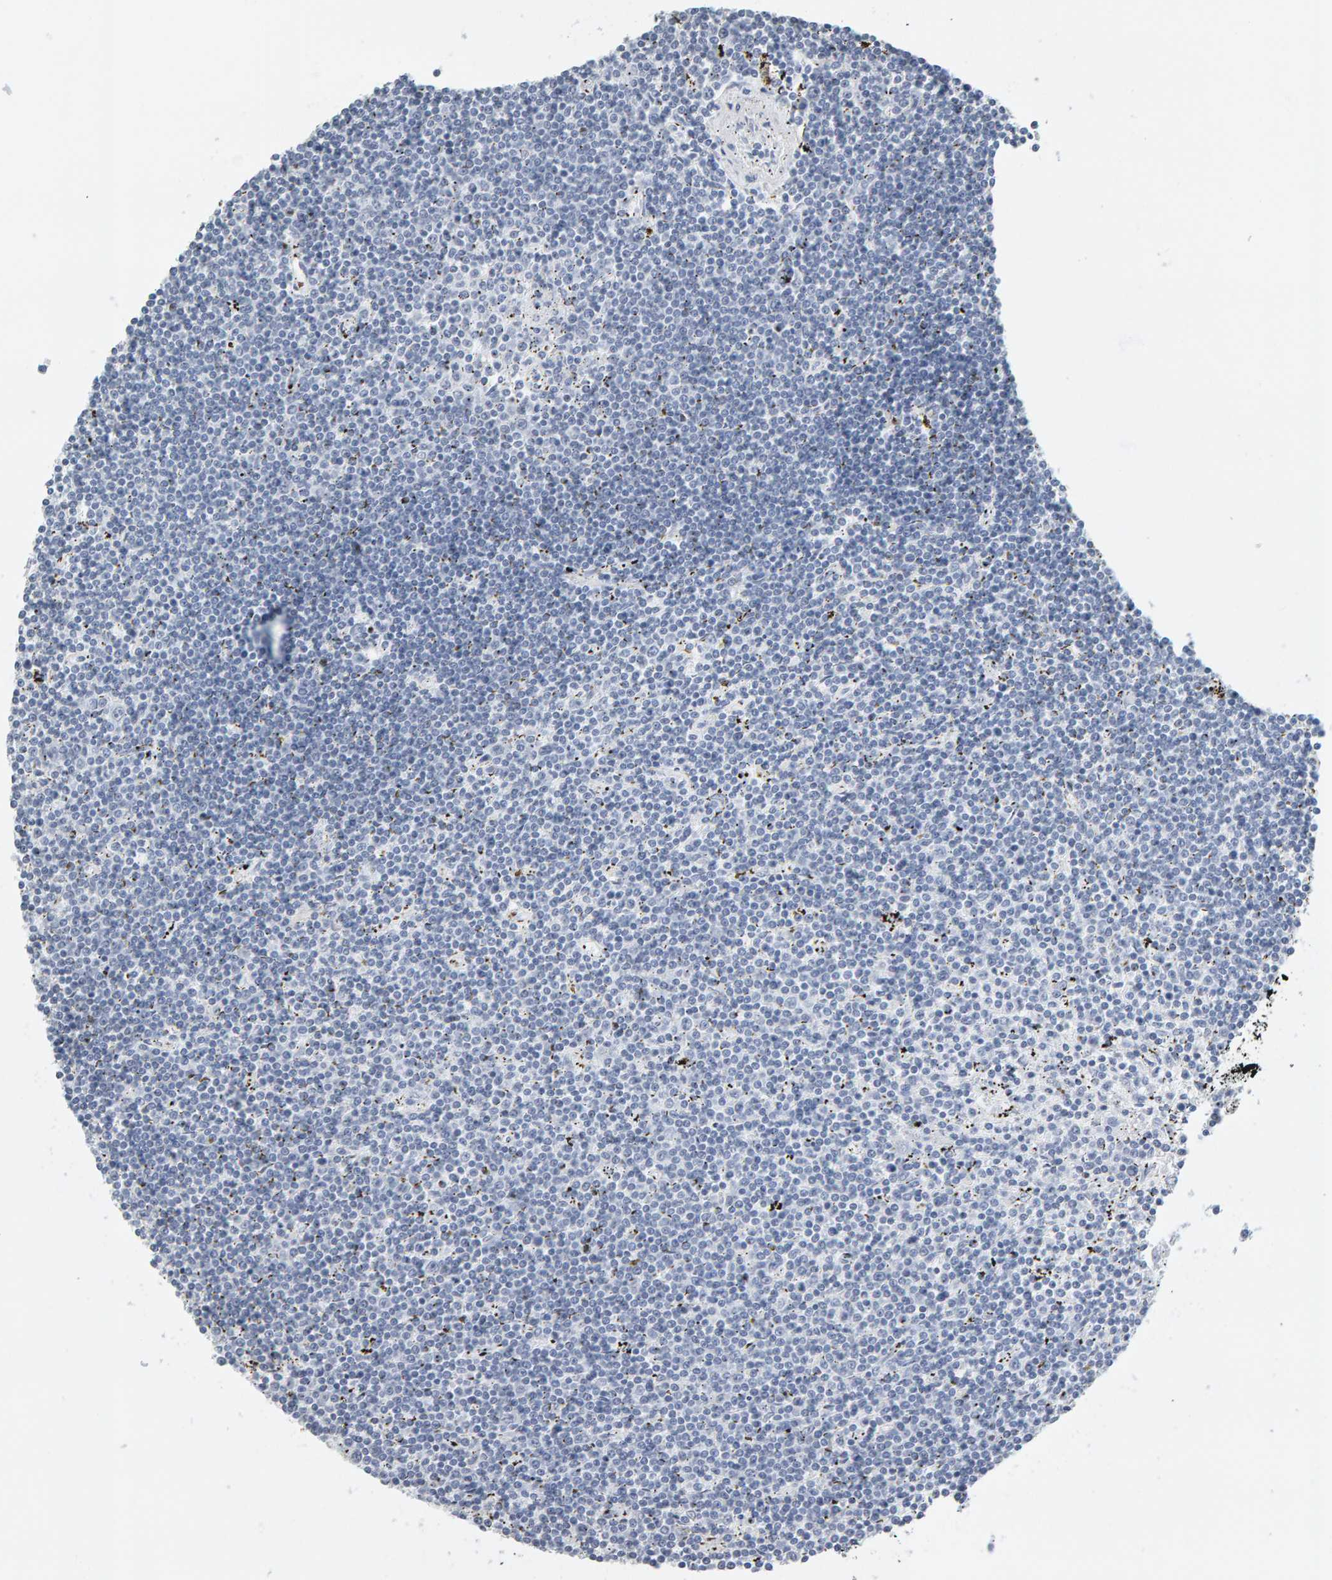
{"staining": {"intensity": "negative", "quantity": "none", "location": "none"}, "tissue": "lymphoma", "cell_type": "Tumor cells", "image_type": "cancer", "snomed": [{"axis": "morphology", "description": "Malignant lymphoma, non-Hodgkin's type, Low grade"}, {"axis": "topography", "description": "Spleen"}], "caption": "The immunohistochemistry histopathology image has no significant positivity in tumor cells of lymphoma tissue.", "gene": "SPACA3", "patient": {"sex": "male", "age": 76}}